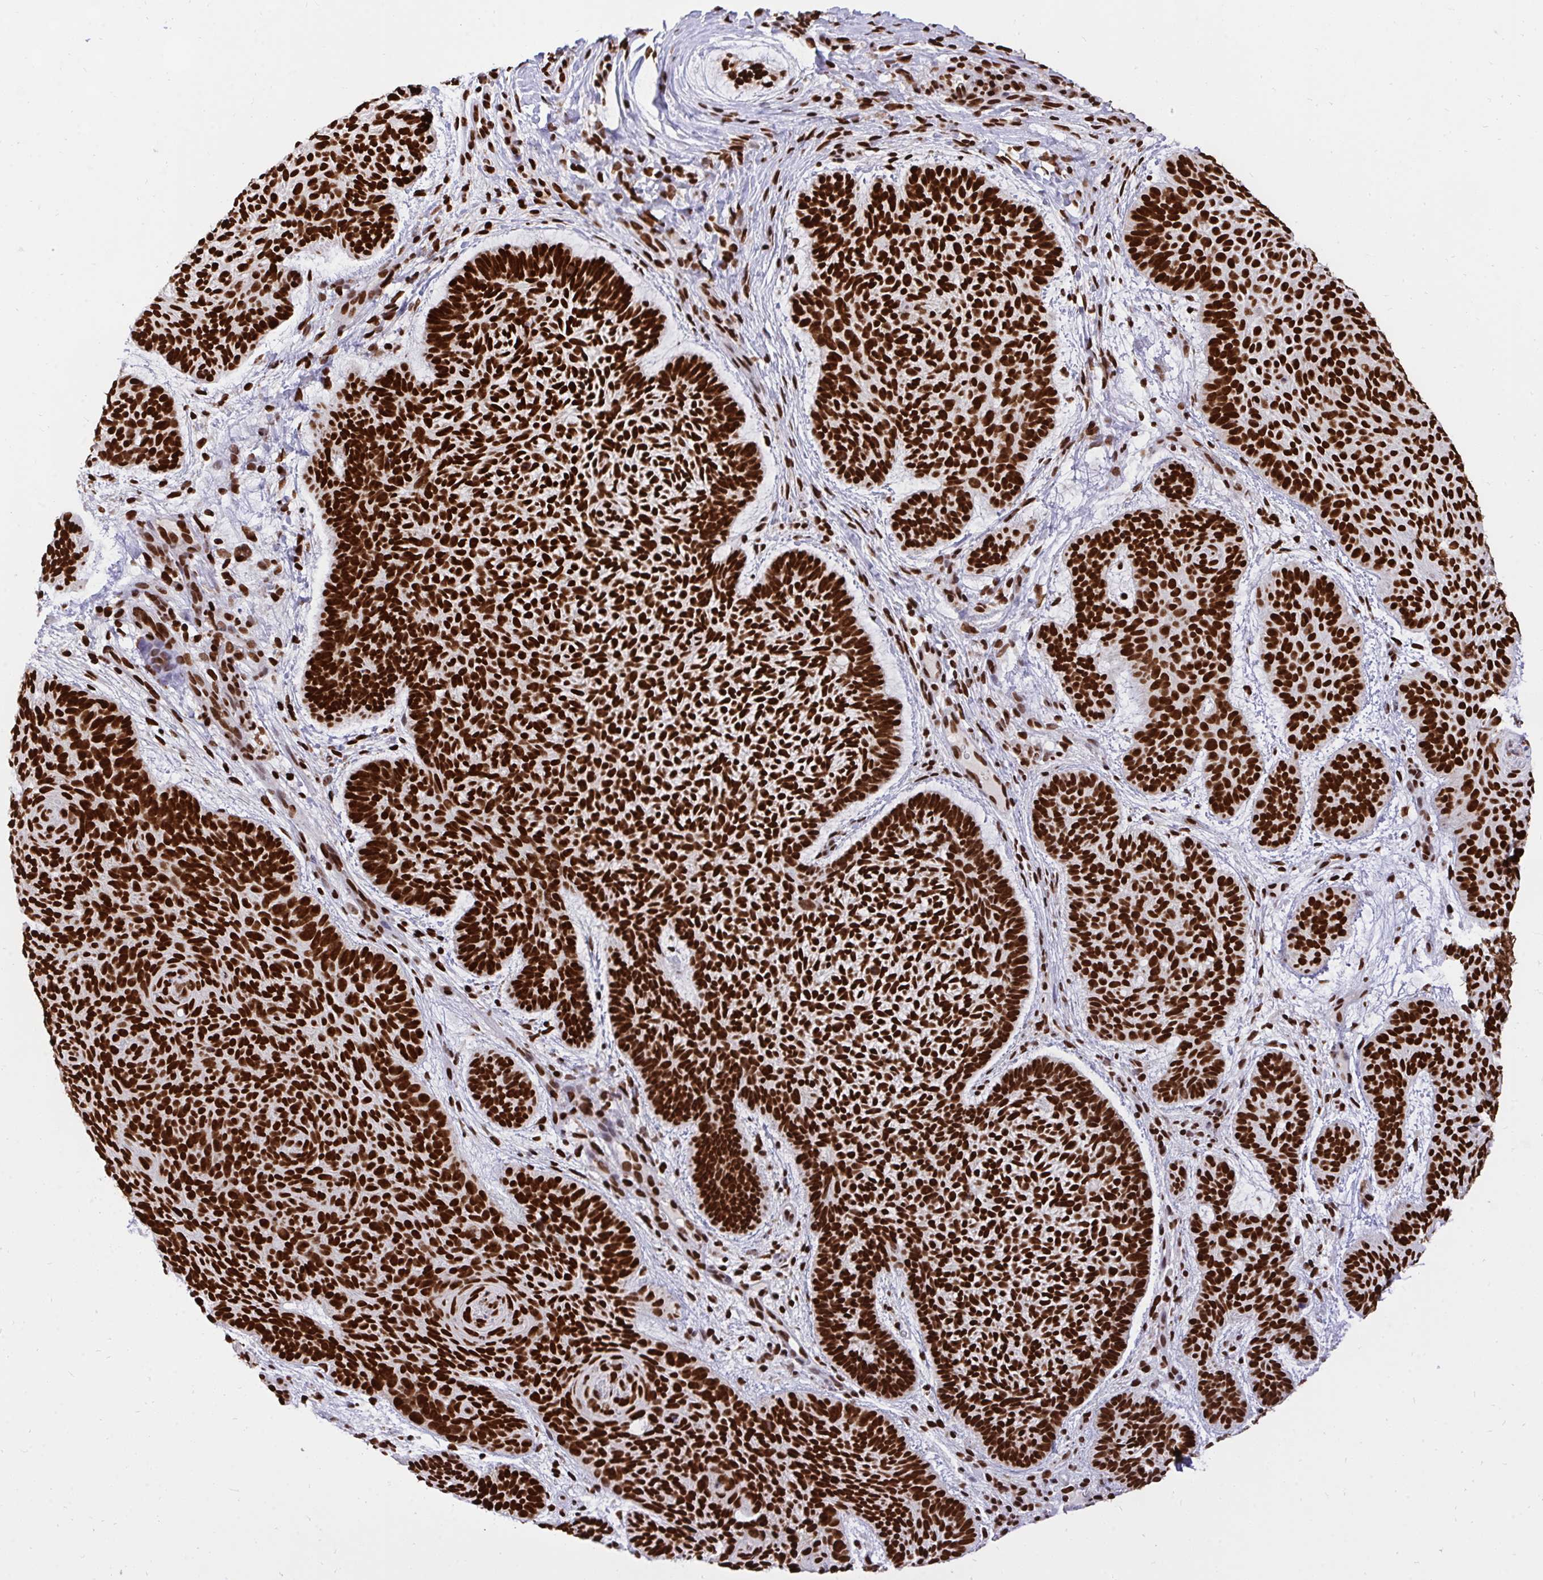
{"staining": {"intensity": "strong", "quantity": ">75%", "location": "nuclear"}, "tissue": "skin cancer", "cell_type": "Tumor cells", "image_type": "cancer", "snomed": [{"axis": "morphology", "description": "Basal cell carcinoma"}, {"axis": "topography", "description": "Skin"}, {"axis": "topography", "description": "Skin of face"}], "caption": "Protein staining of basal cell carcinoma (skin) tissue exhibits strong nuclear staining in approximately >75% of tumor cells.", "gene": "HNRNPL", "patient": {"sex": "male", "age": 73}}